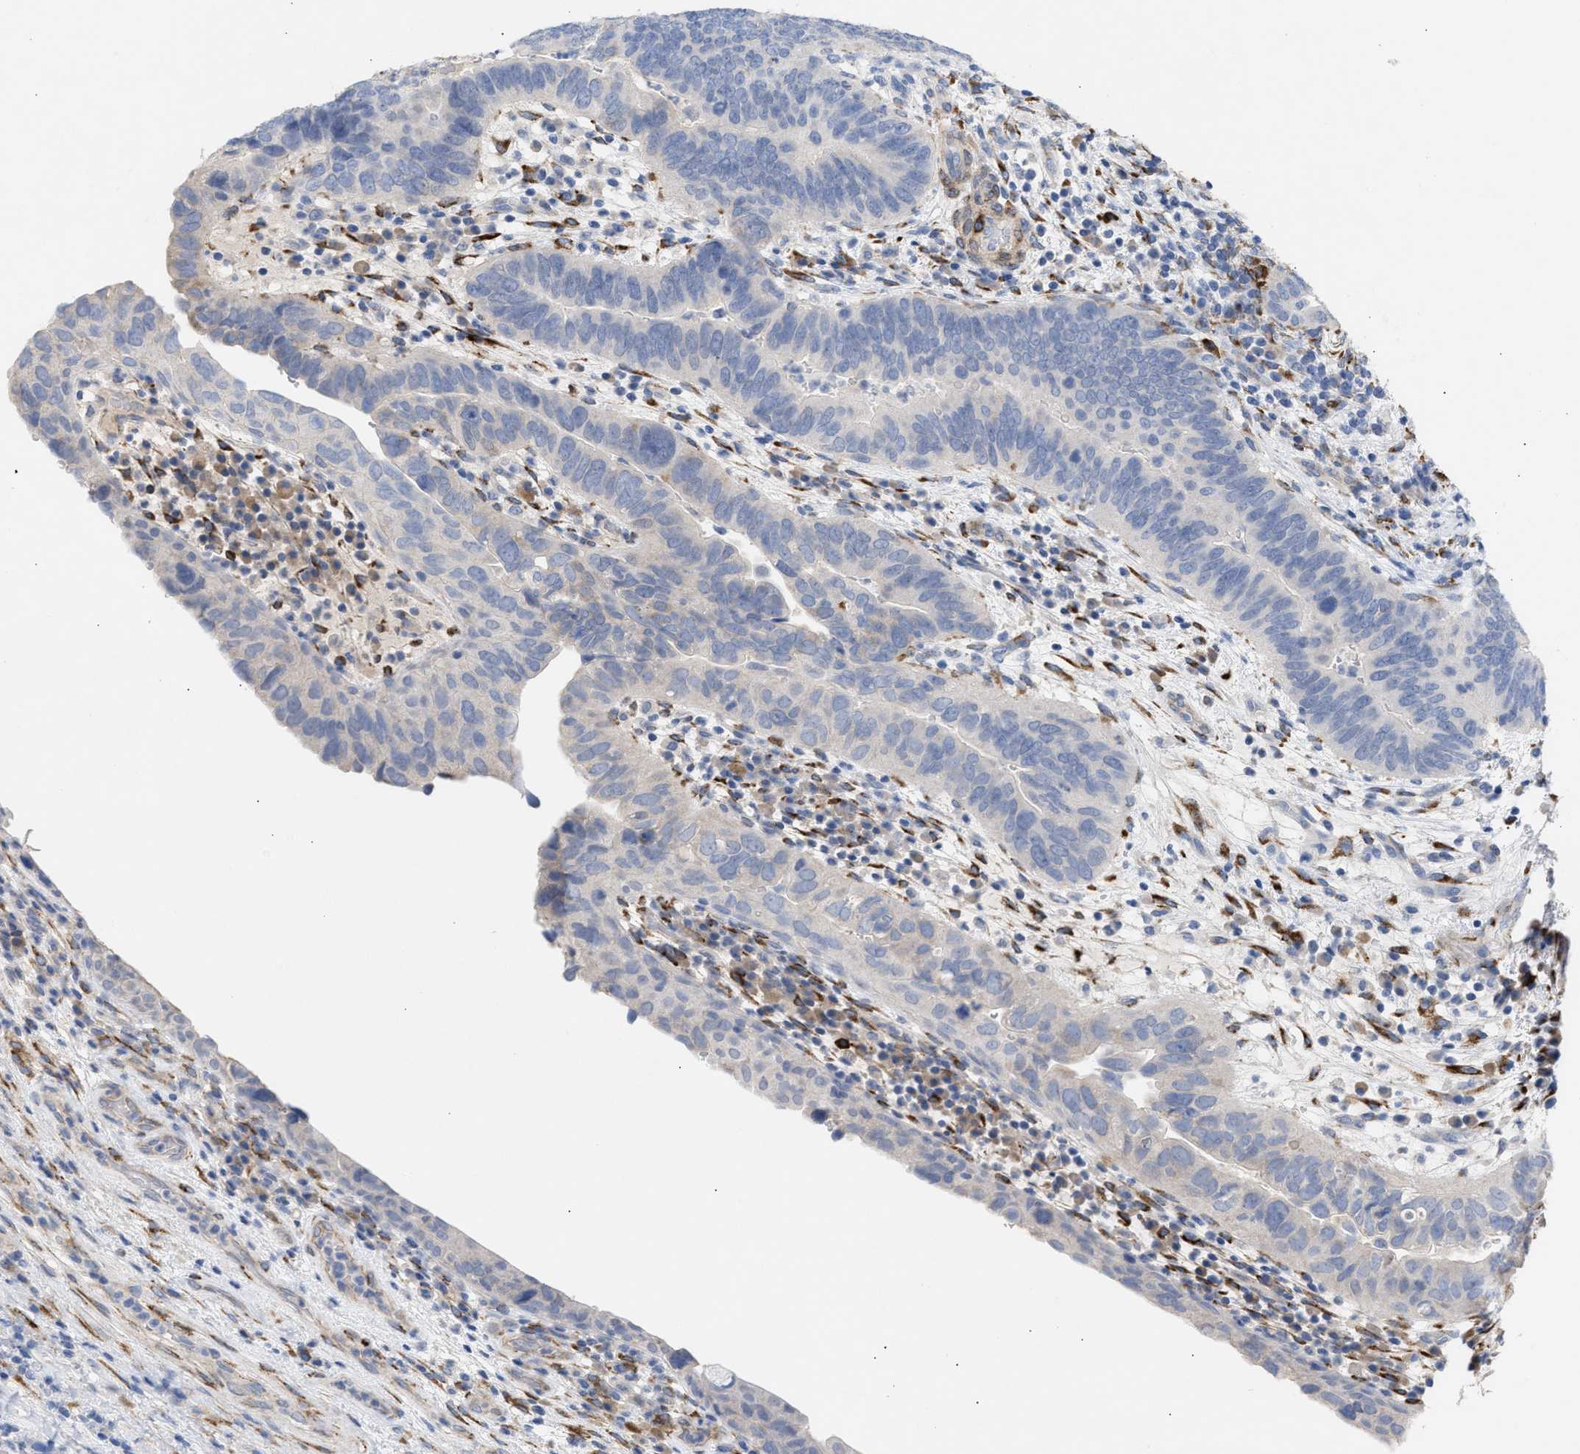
{"staining": {"intensity": "negative", "quantity": "none", "location": "none"}, "tissue": "urothelial cancer", "cell_type": "Tumor cells", "image_type": "cancer", "snomed": [{"axis": "morphology", "description": "Urothelial carcinoma, High grade"}, {"axis": "topography", "description": "Urinary bladder"}], "caption": "A photomicrograph of human urothelial cancer is negative for staining in tumor cells.", "gene": "SELENOM", "patient": {"sex": "female", "age": 82}}